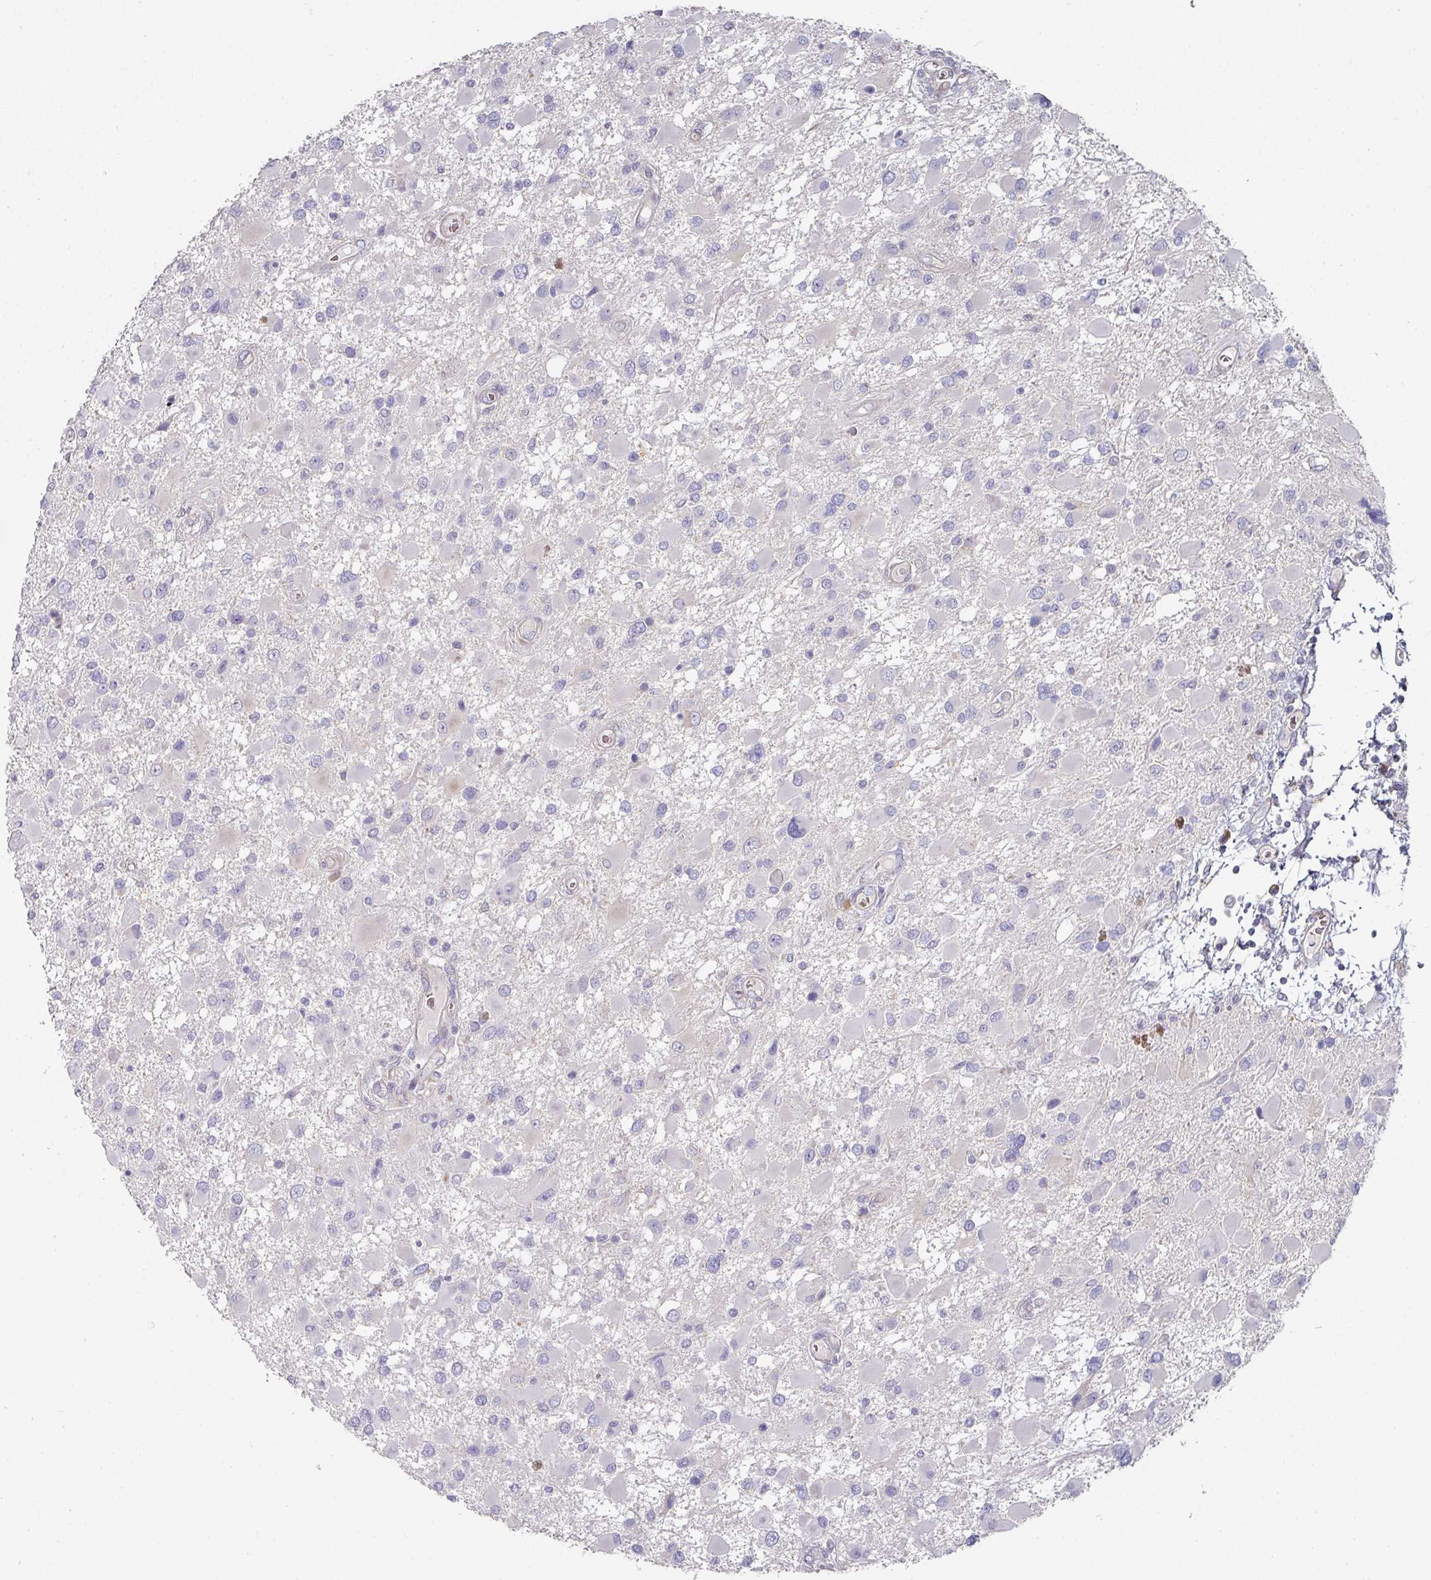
{"staining": {"intensity": "negative", "quantity": "none", "location": "none"}, "tissue": "glioma", "cell_type": "Tumor cells", "image_type": "cancer", "snomed": [{"axis": "morphology", "description": "Glioma, malignant, High grade"}, {"axis": "topography", "description": "Brain"}], "caption": "Immunohistochemistry (IHC) of glioma demonstrates no expression in tumor cells.", "gene": "PYROXD2", "patient": {"sex": "male", "age": 53}}